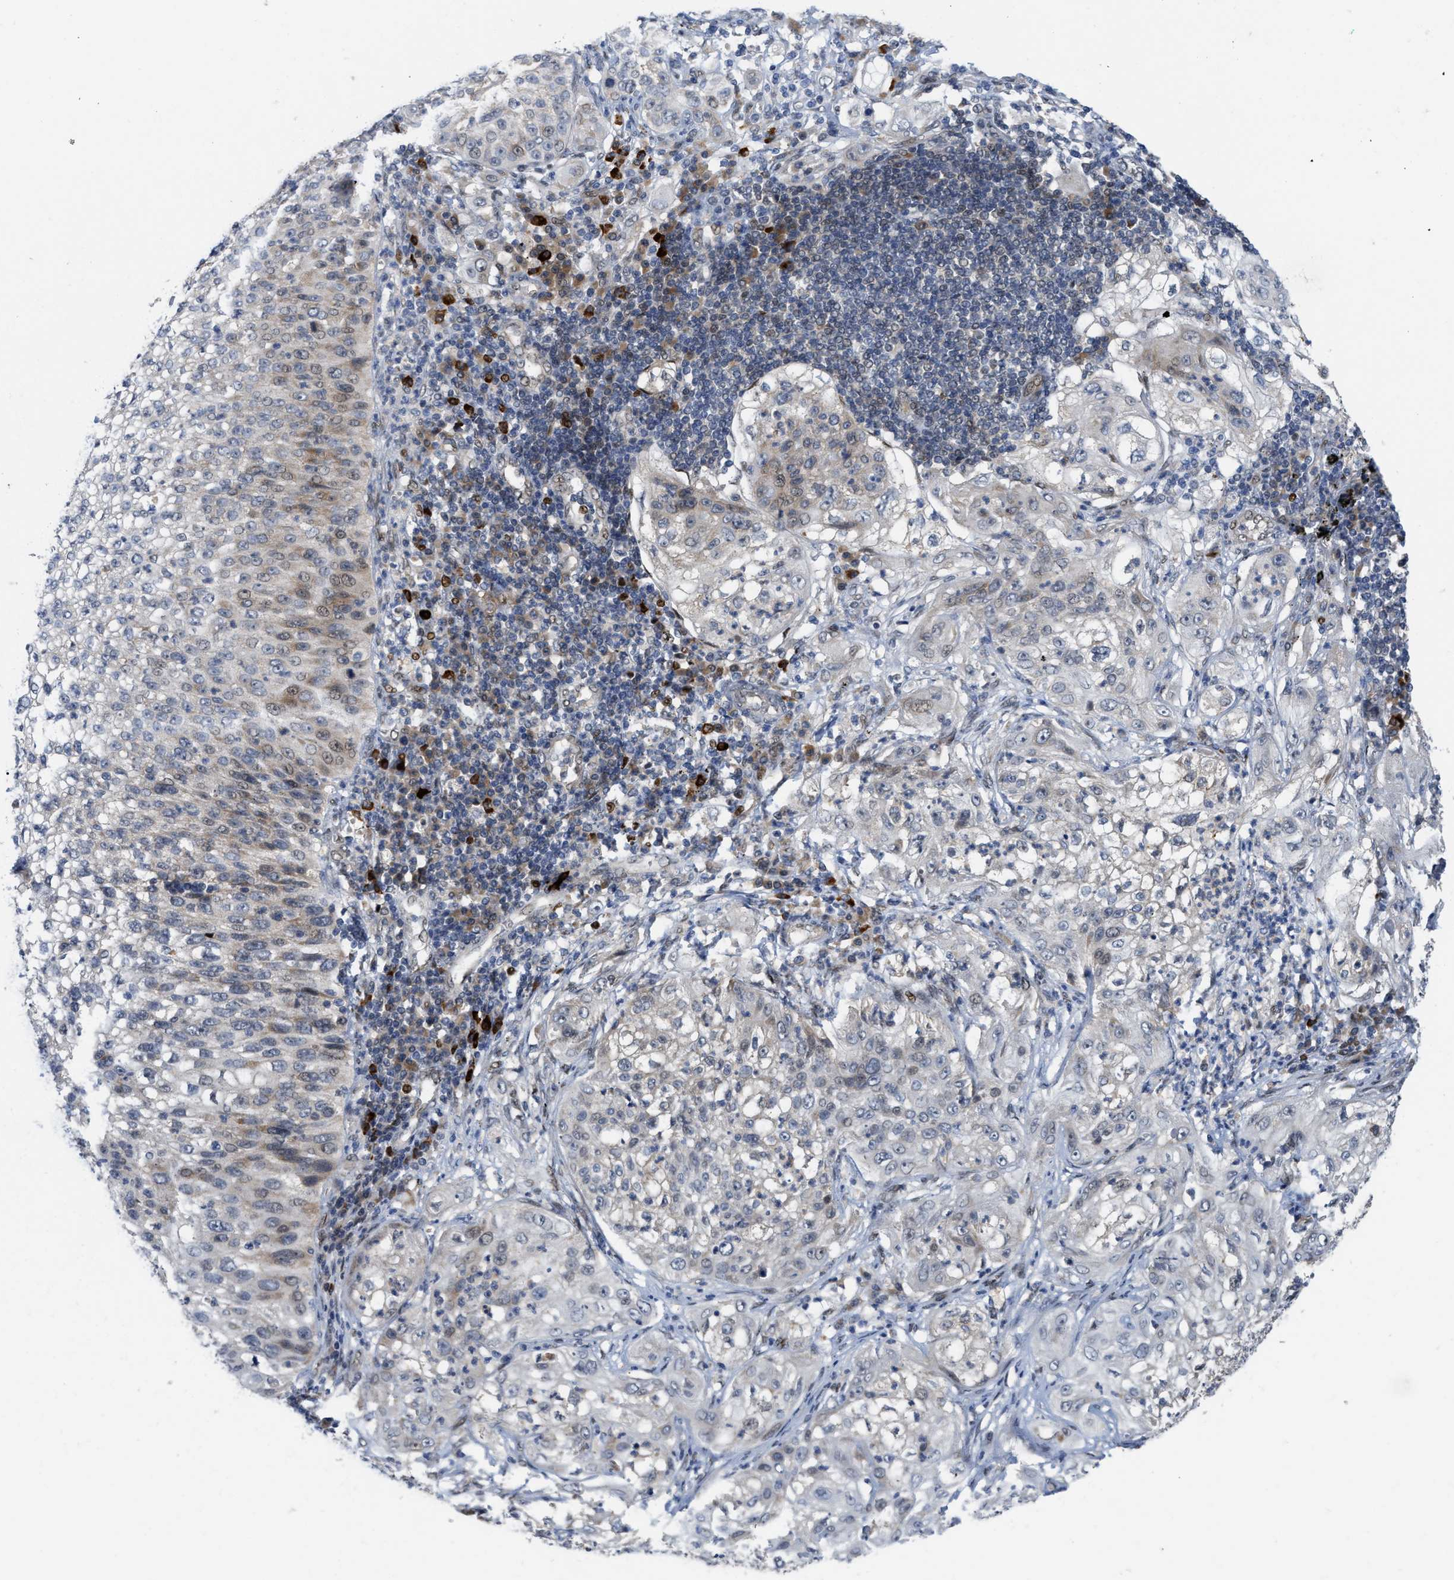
{"staining": {"intensity": "weak", "quantity": "<25%", "location": "cytoplasmic/membranous"}, "tissue": "lung cancer", "cell_type": "Tumor cells", "image_type": "cancer", "snomed": [{"axis": "morphology", "description": "Inflammation, NOS"}, {"axis": "morphology", "description": "Squamous cell carcinoma, NOS"}, {"axis": "topography", "description": "Lymph node"}, {"axis": "topography", "description": "Soft tissue"}, {"axis": "topography", "description": "Lung"}], "caption": "Lung squamous cell carcinoma stained for a protein using immunohistochemistry (IHC) demonstrates no staining tumor cells.", "gene": "TCF4", "patient": {"sex": "male", "age": 66}}